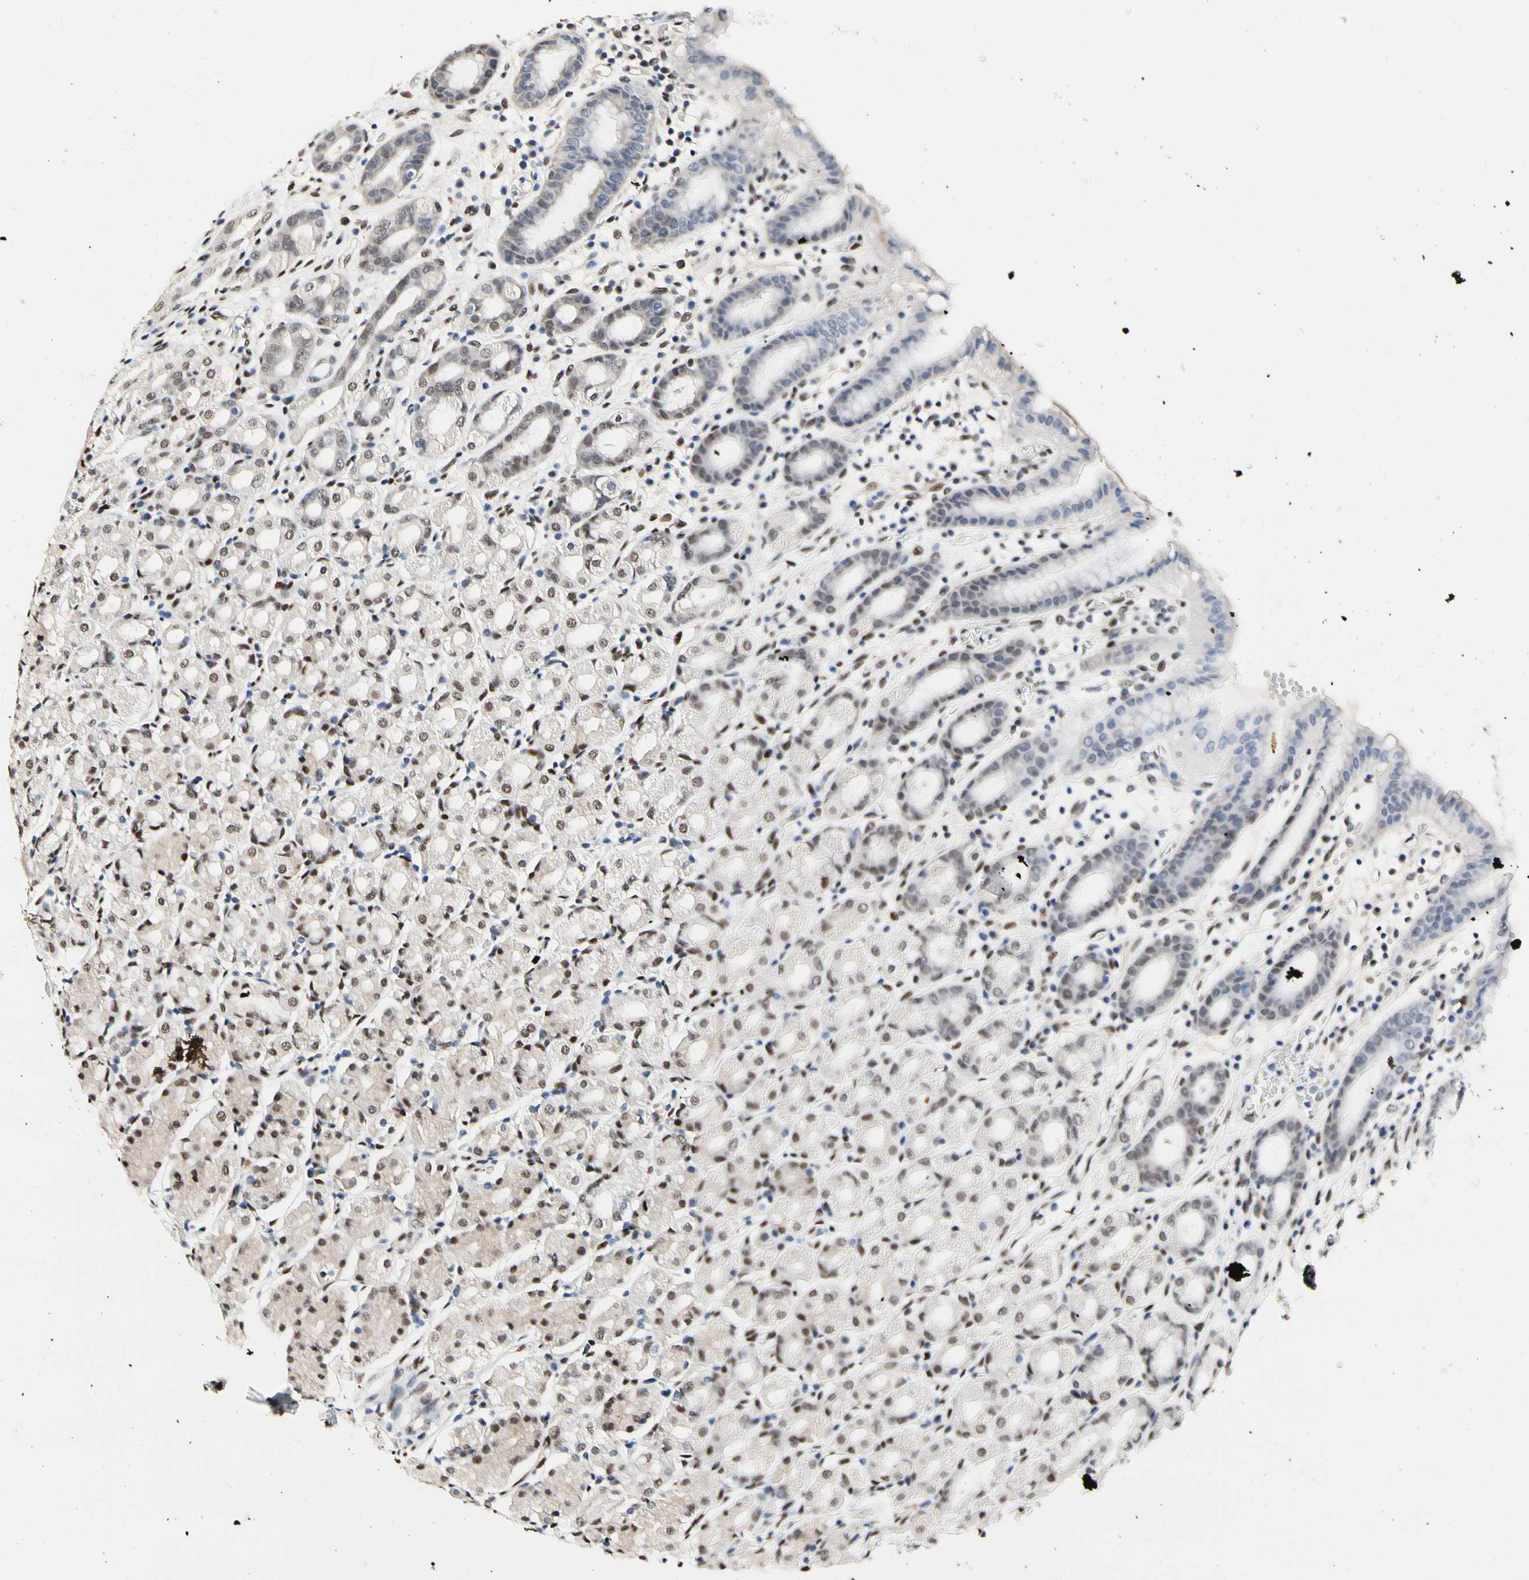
{"staining": {"intensity": "moderate", "quantity": "25%-75%", "location": "nuclear"}, "tissue": "stomach", "cell_type": "Glandular cells", "image_type": "normal", "snomed": [{"axis": "morphology", "description": "Normal tissue, NOS"}, {"axis": "topography", "description": "Stomach, upper"}], "caption": "Immunohistochemical staining of benign stomach displays medium levels of moderate nuclear expression in about 25%-75% of glandular cells.", "gene": "NFIA", "patient": {"sex": "male", "age": 68}}